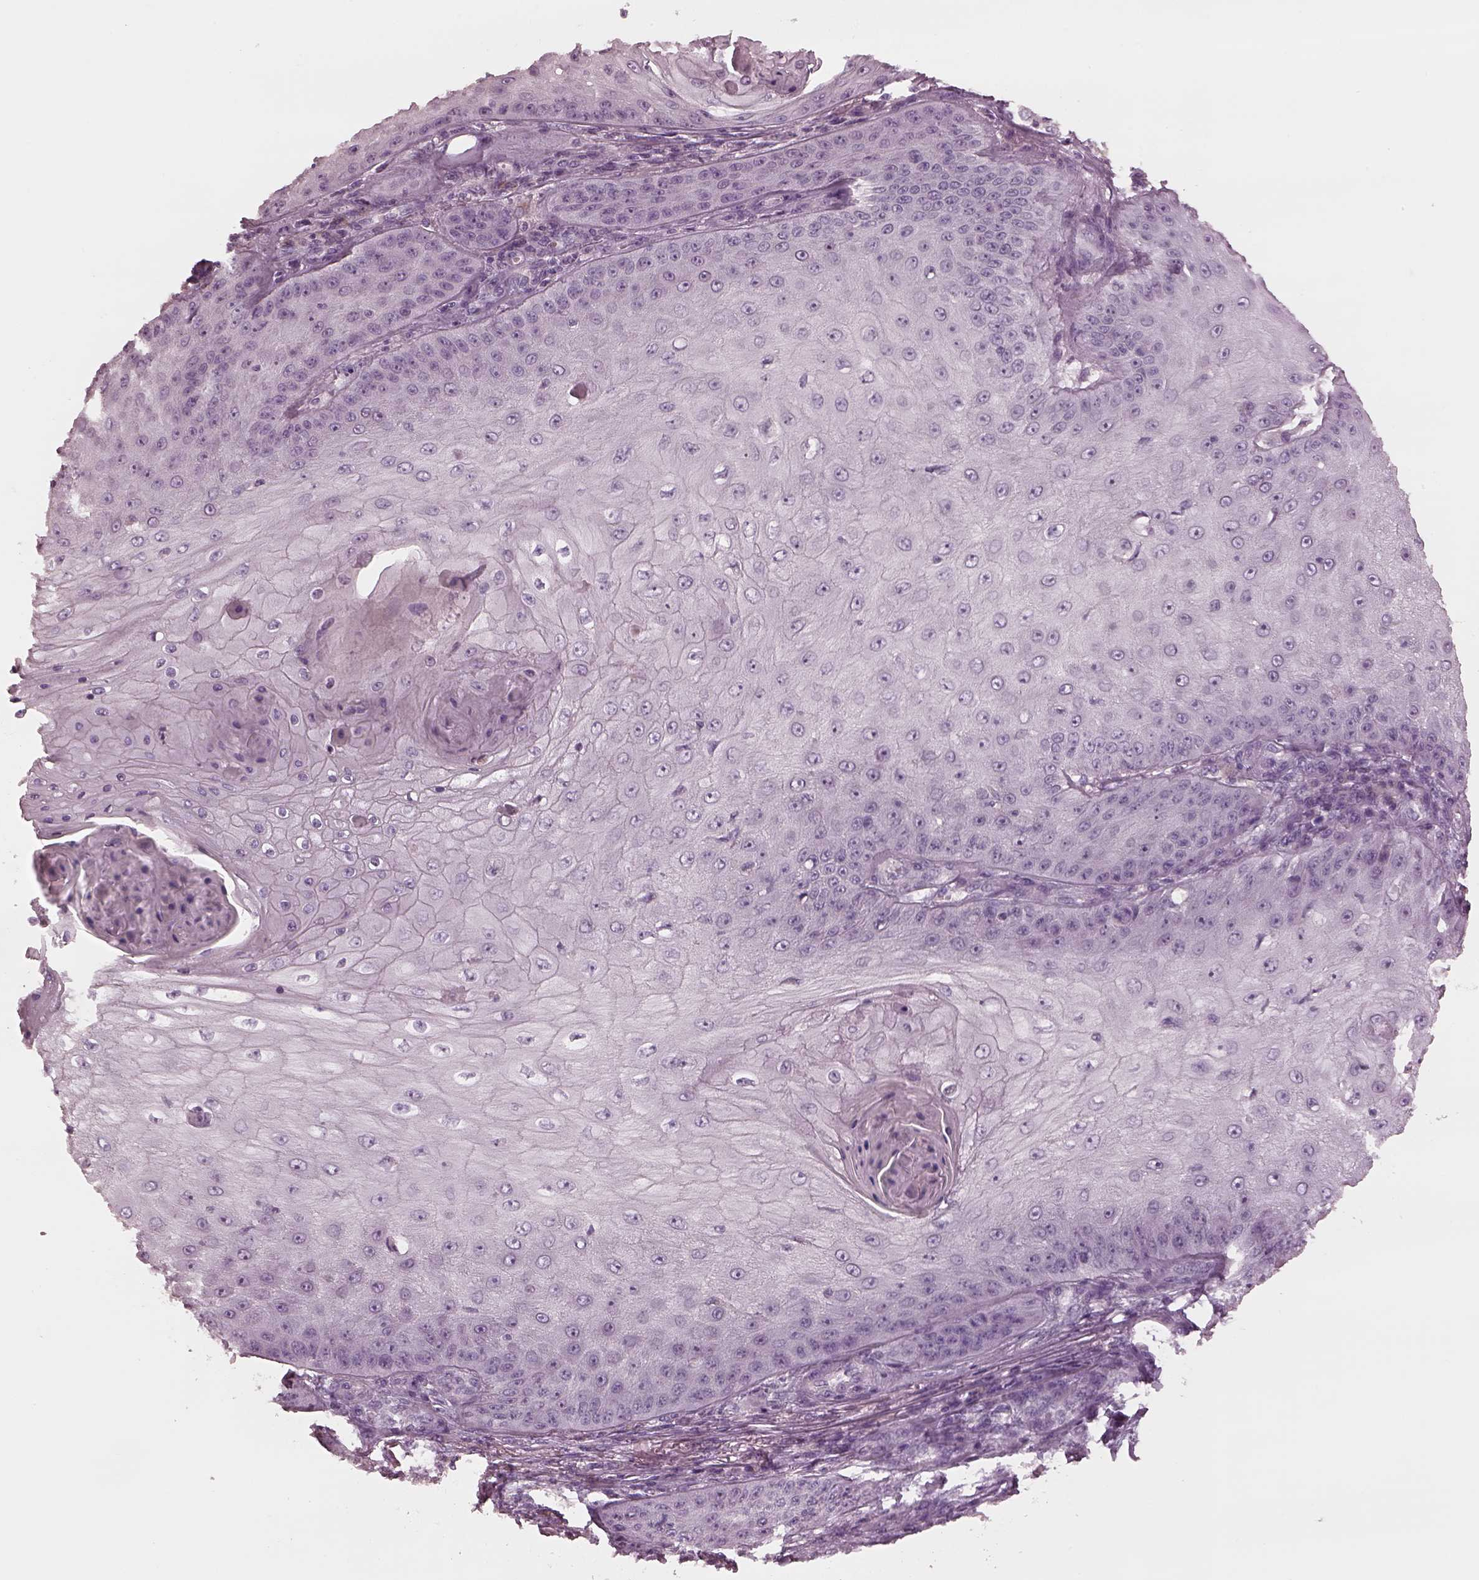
{"staining": {"intensity": "negative", "quantity": "none", "location": "none"}, "tissue": "skin cancer", "cell_type": "Tumor cells", "image_type": "cancer", "snomed": [{"axis": "morphology", "description": "Squamous cell carcinoma, NOS"}, {"axis": "topography", "description": "Skin"}], "caption": "Immunohistochemical staining of skin cancer displays no significant expression in tumor cells. (DAB immunohistochemistry (IHC) visualized using brightfield microscopy, high magnification).", "gene": "MIA", "patient": {"sex": "male", "age": 70}}